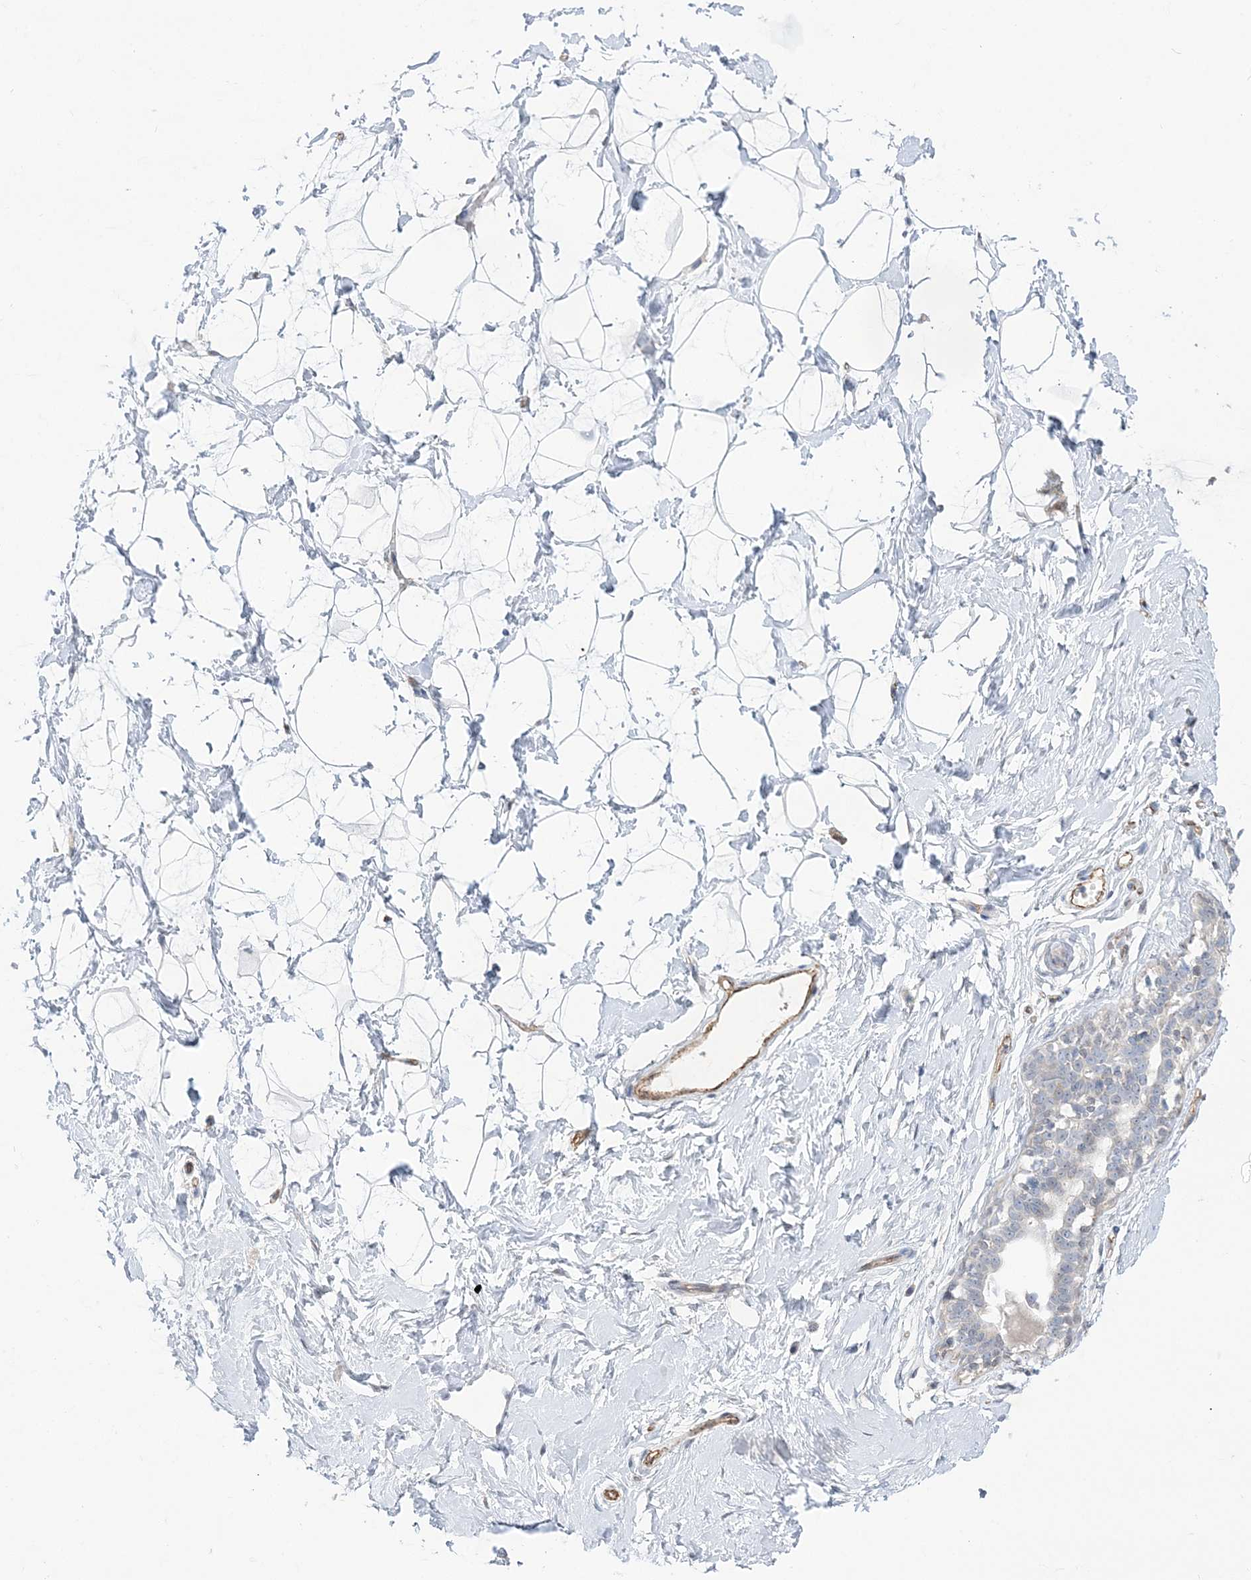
{"staining": {"intensity": "negative", "quantity": "none", "location": "none"}, "tissue": "breast", "cell_type": "Adipocytes", "image_type": "normal", "snomed": [{"axis": "morphology", "description": "Normal tissue, NOS"}, {"axis": "morphology", "description": "Adenoma, NOS"}, {"axis": "topography", "description": "Breast"}], "caption": "This histopathology image is of benign breast stained with immunohistochemistry to label a protein in brown with the nuclei are counter-stained blue. There is no staining in adipocytes. (Immunohistochemistry, brightfield microscopy, high magnification).", "gene": "INPP1", "patient": {"sex": "female", "age": 23}}